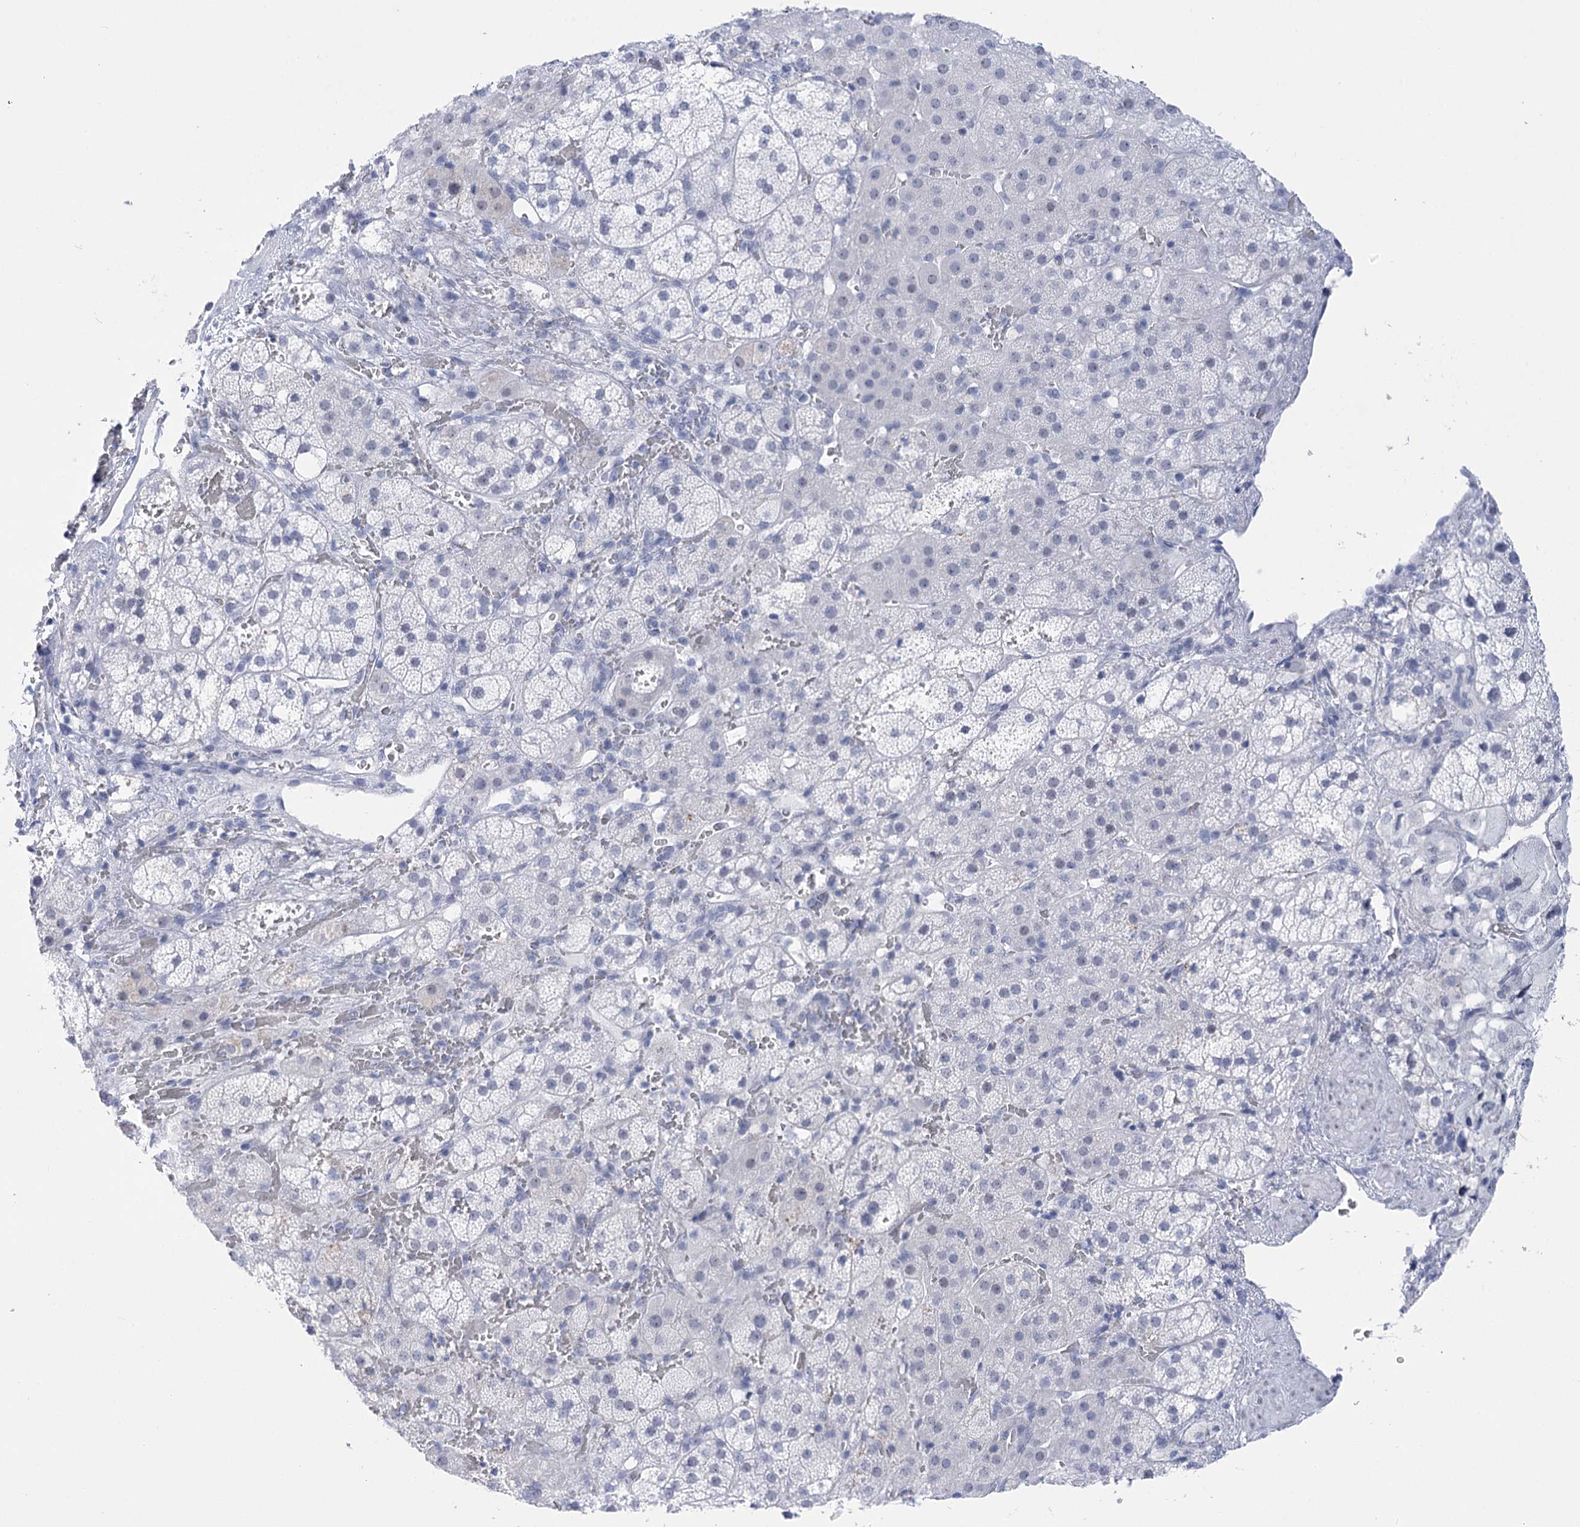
{"staining": {"intensity": "negative", "quantity": "none", "location": "none"}, "tissue": "adrenal gland", "cell_type": "Glandular cells", "image_type": "normal", "snomed": [{"axis": "morphology", "description": "Normal tissue, NOS"}, {"axis": "topography", "description": "Adrenal gland"}], "caption": "Immunohistochemistry image of normal adrenal gland: human adrenal gland stained with DAB (3,3'-diaminobenzidine) displays no significant protein positivity in glandular cells. (IHC, brightfield microscopy, high magnification).", "gene": "HORMAD1", "patient": {"sex": "female", "age": 44}}